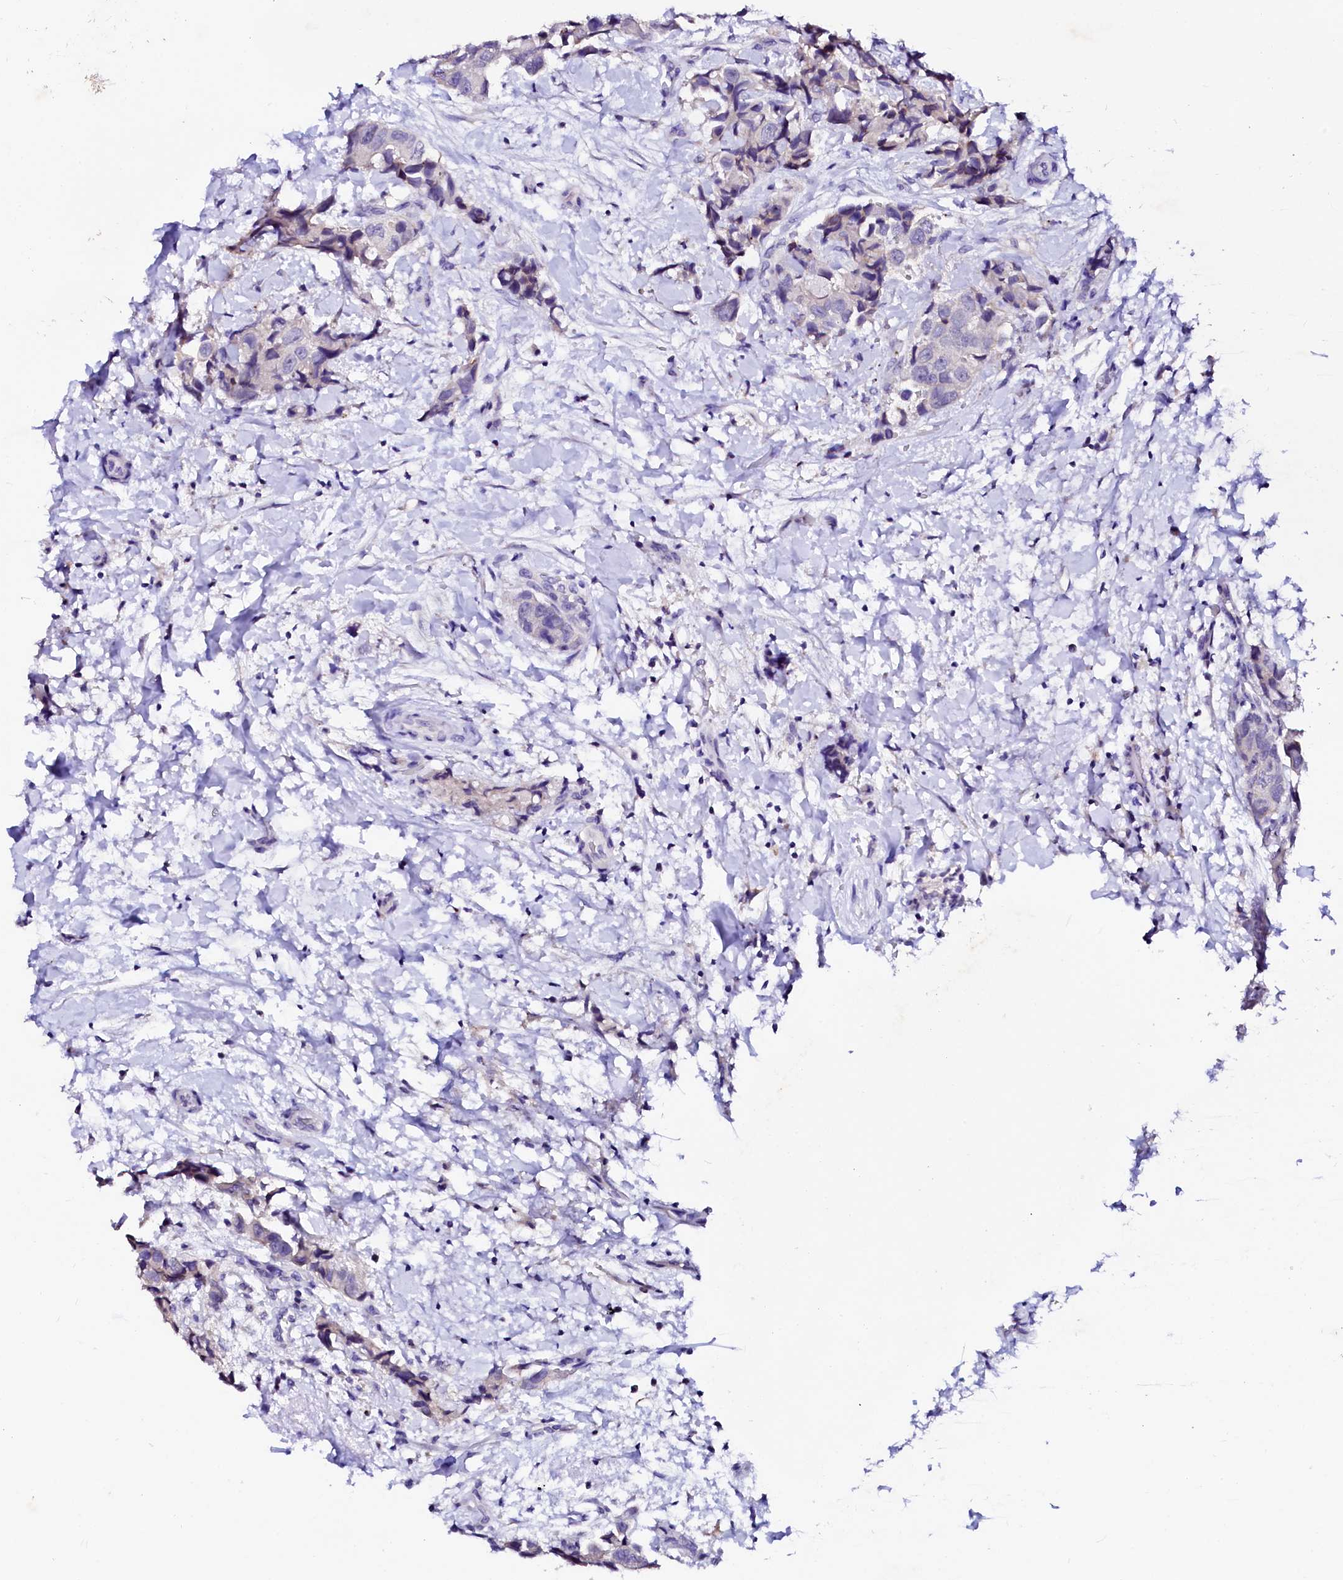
{"staining": {"intensity": "negative", "quantity": "none", "location": "none"}, "tissue": "breast cancer", "cell_type": "Tumor cells", "image_type": "cancer", "snomed": [{"axis": "morphology", "description": "Normal tissue, NOS"}, {"axis": "morphology", "description": "Duct carcinoma"}, {"axis": "topography", "description": "Breast"}], "caption": "Protein analysis of breast cancer demonstrates no significant staining in tumor cells.", "gene": "NALF1", "patient": {"sex": "female", "age": 62}}